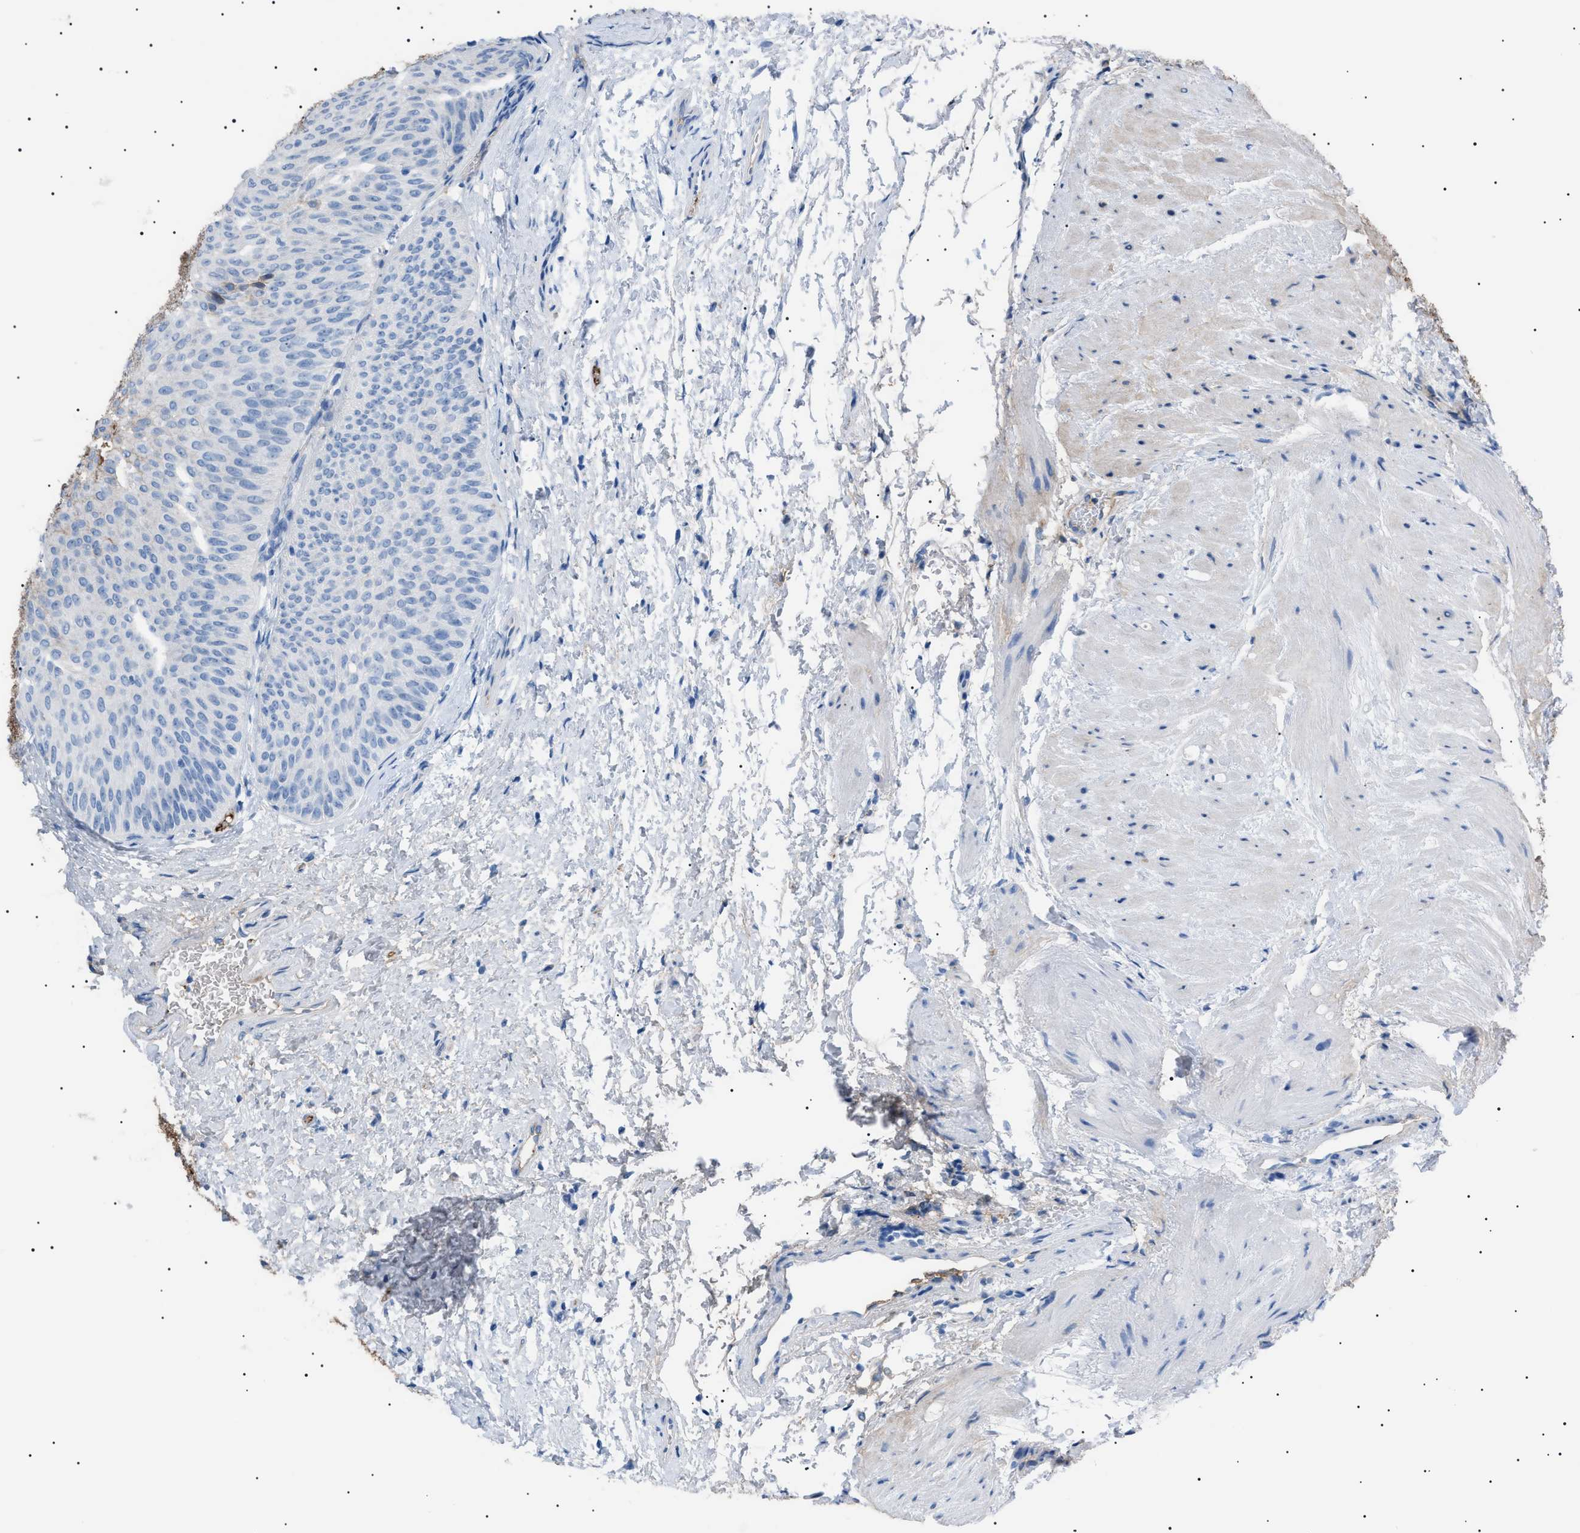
{"staining": {"intensity": "negative", "quantity": "none", "location": "none"}, "tissue": "urothelial cancer", "cell_type": "Tumor cells", "image_type": "cancer", "snomed": [{"axis": "morphology", "description": "Urothelial carcinoma, Low grade"}, {"axis": "topography", "description": "Urinary bladder"}], "caption": "Tumor cells show no significant positivity in urothelial carcinoma (low-grade). (DAB (3,3'-diaminobenzidine) immunohistochemistry, high magnification).", "gene": "LPA", "patient": {"sex": "female", "age": 60}}